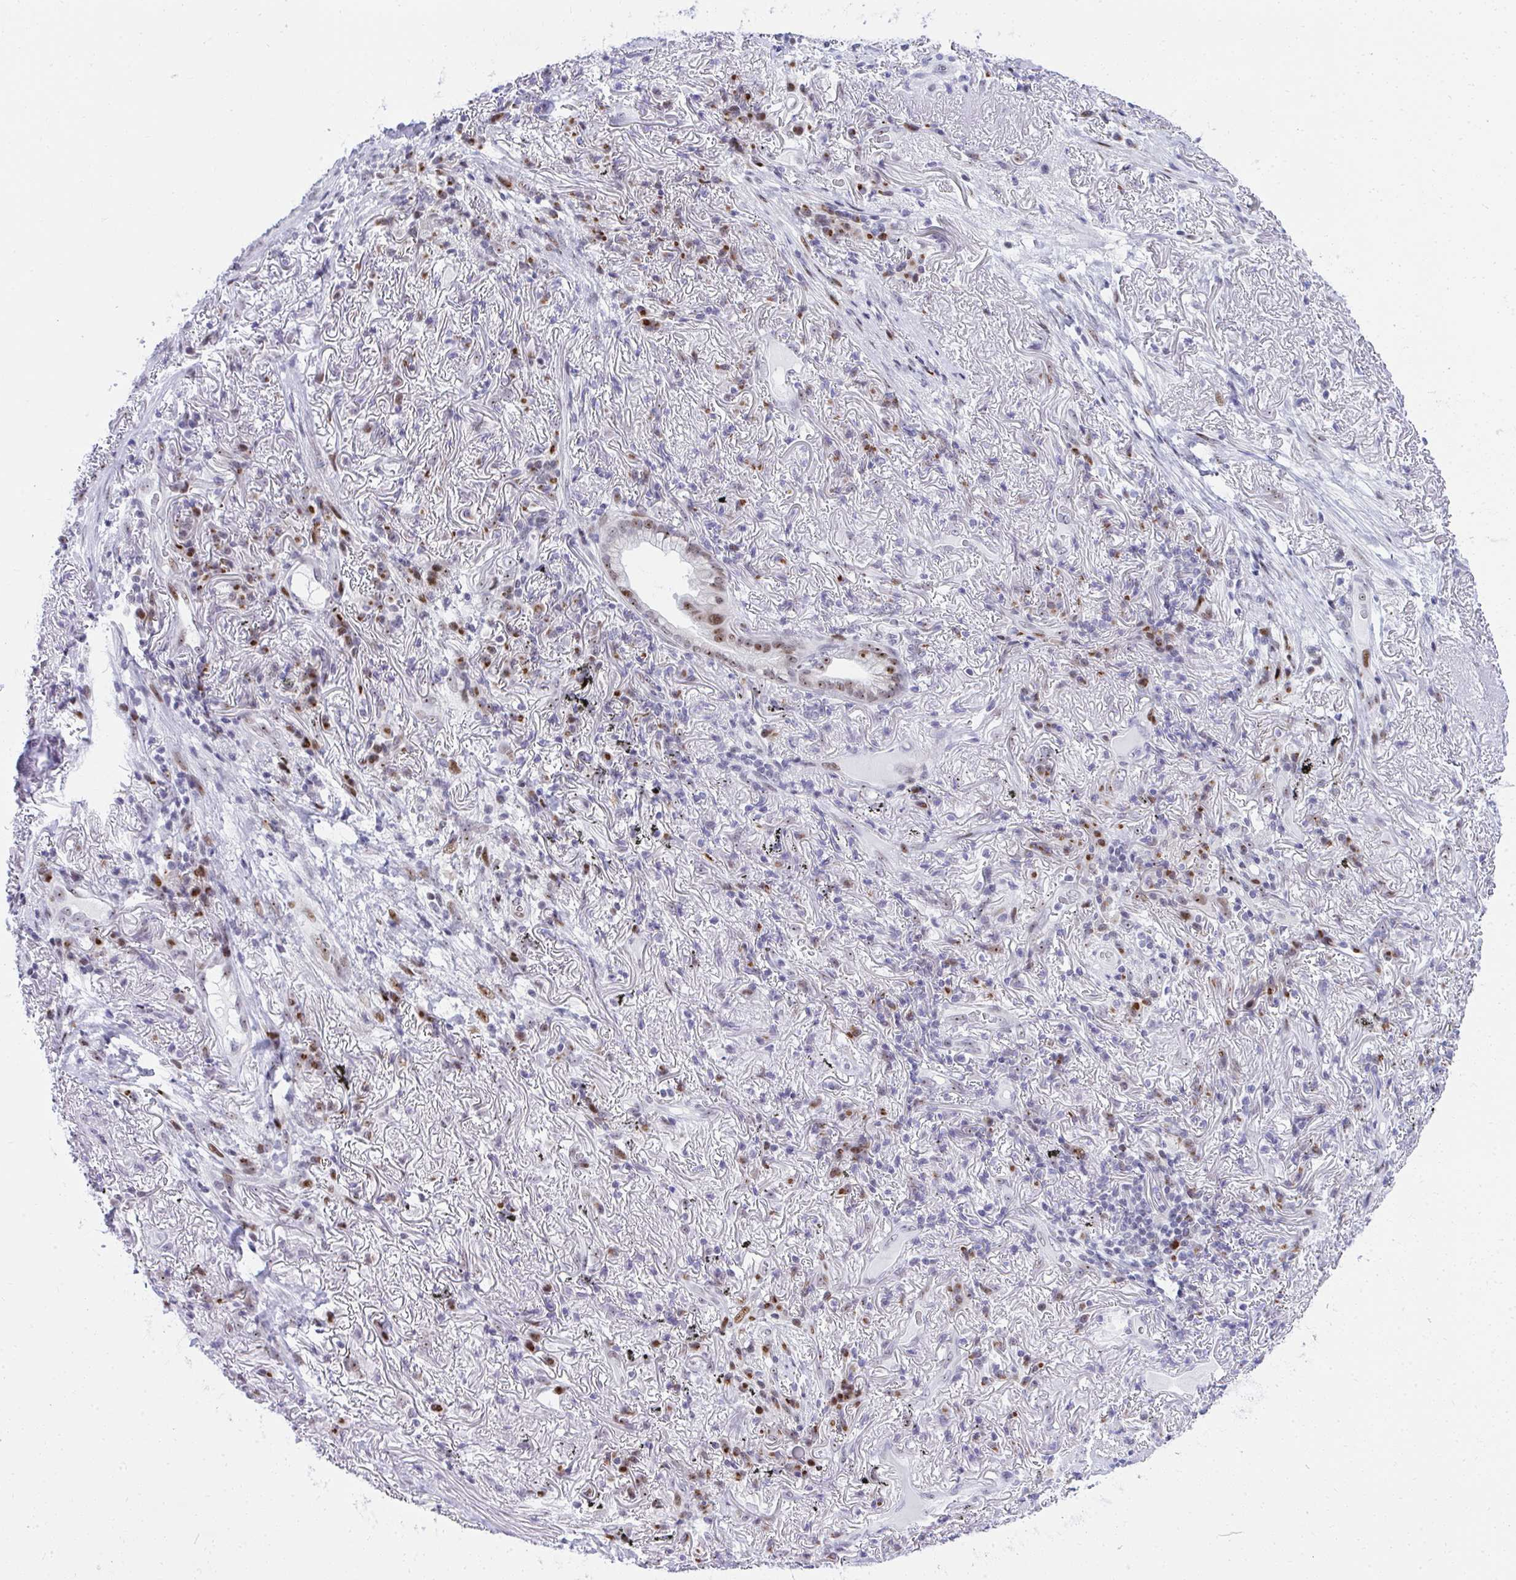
{"staining": {"intensity": "moderate", "quantity": ">75%", "location": "nuclear"}, "tissue": "lung cancer", "cell_type": "Tumor cells", "image_type": "cancer", "snomed": [{"axis": "morphology", "description": "Adenocarcinoma, NOS"}, {"axis": "topography", "description": "Lung"}], "caption": "IHC micrograph of neoplastic tissue: adenocarcinoma (lung) stained using immunohistochemistry (IHC) shows medium levels of moderate protein expression localized specifically in the nuclear of tumor cells, appearing as a nuclear brown color.", "gene": "GLDN", "patient": {"sex": "male", "age": 77}}